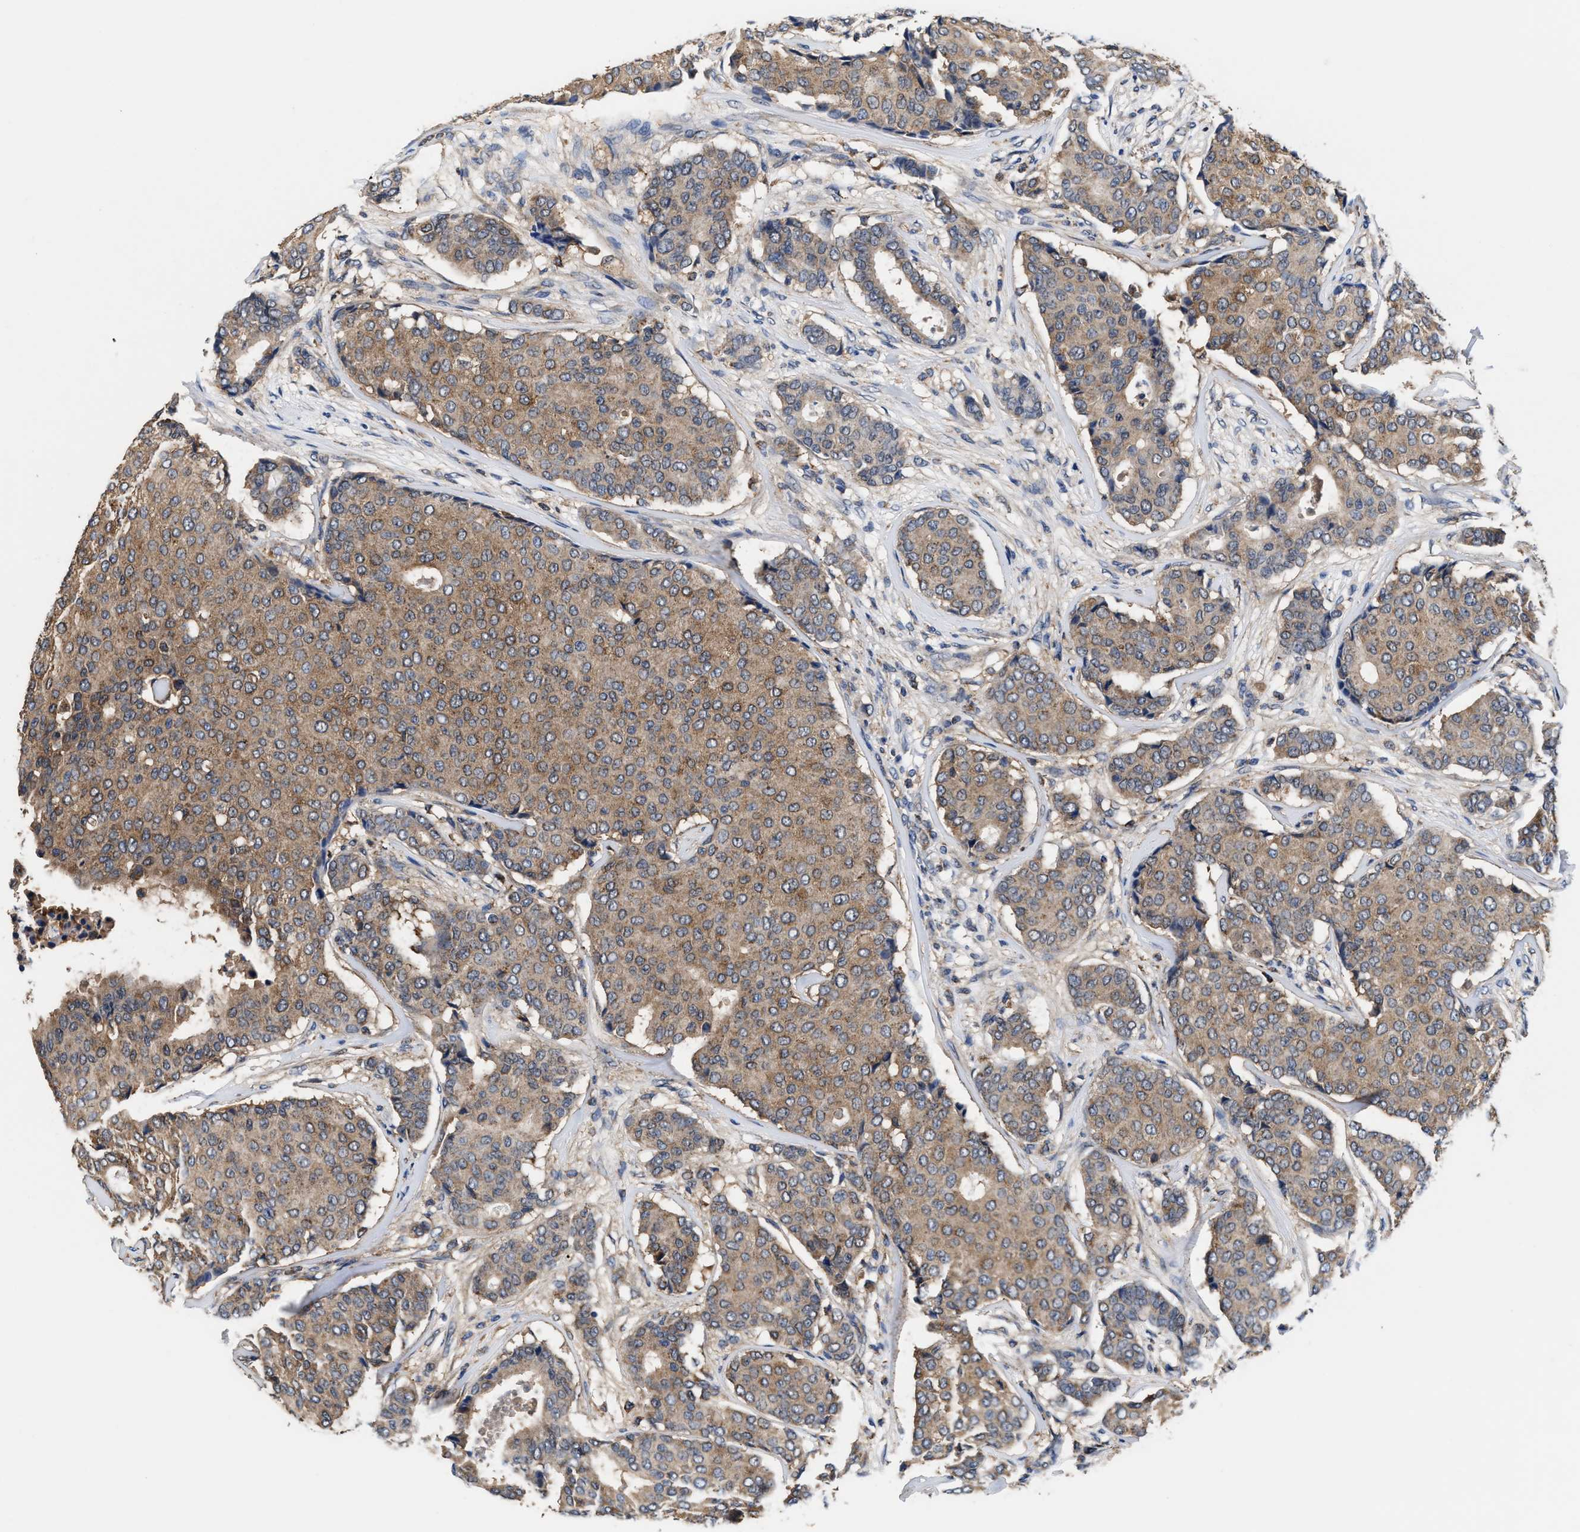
{"staining": {"intensity": "moderate", "quantity": ">75%", "location": "cytoplasmic/membranous"}, "tissue": "breast cancer", "cell_type": "Tumor cells", "image_type": "cancer", "snomed": [{"axis": "morphology", "description": "Duct carcinoma"}, {"axis": "topography", "description": "Breast"}], "caption": "DAB (3,3'-diaminobenzidine) immunohistochemical staining of human breast cancer shows moderate cytoplasmic/membranous protein expression in about >75% of tumor cells.", "gene": "ACLY", "patient": {"sex": "female", "age": 75}}